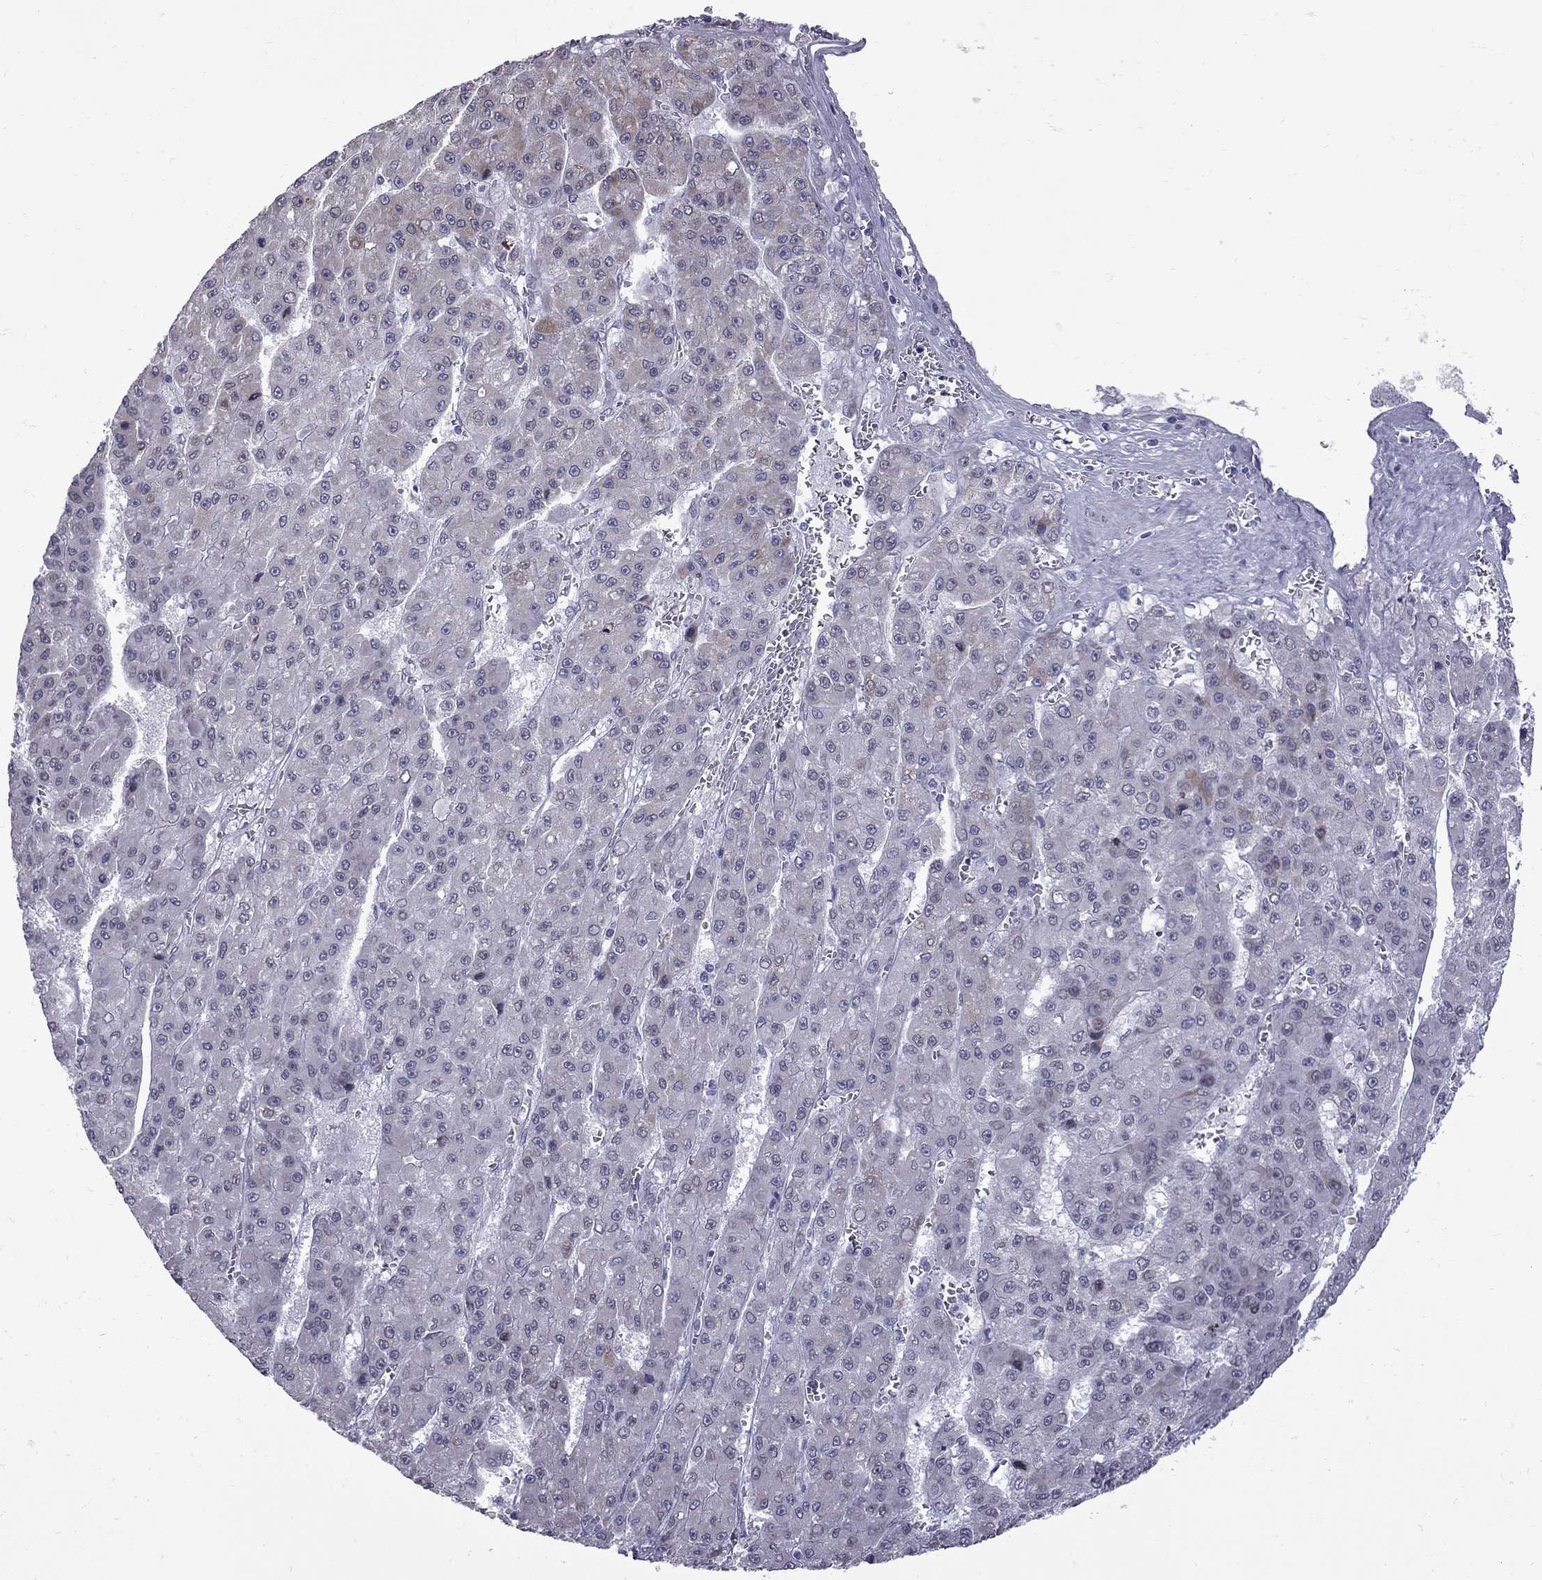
{"staining": {"intensity": "weak", "quantity": "<25%", "location": "cytoplasmic/membranous"}, "tissue": "liver cancer", "cell_type": "Tumor cells", "image_type": "cancer", "snomed": [{"axis": "morphology", "description": "Carcinoma, Hepatocellular, NOS"}, {"axis": "topography", "description": "Liver"}], "caption": "Tumor cells are negative for brown protein staining in liver cancer (hepatocellular carcinoma).", "gene": "CLTCL1", "patient": {"sex": "male", "age": 70}}